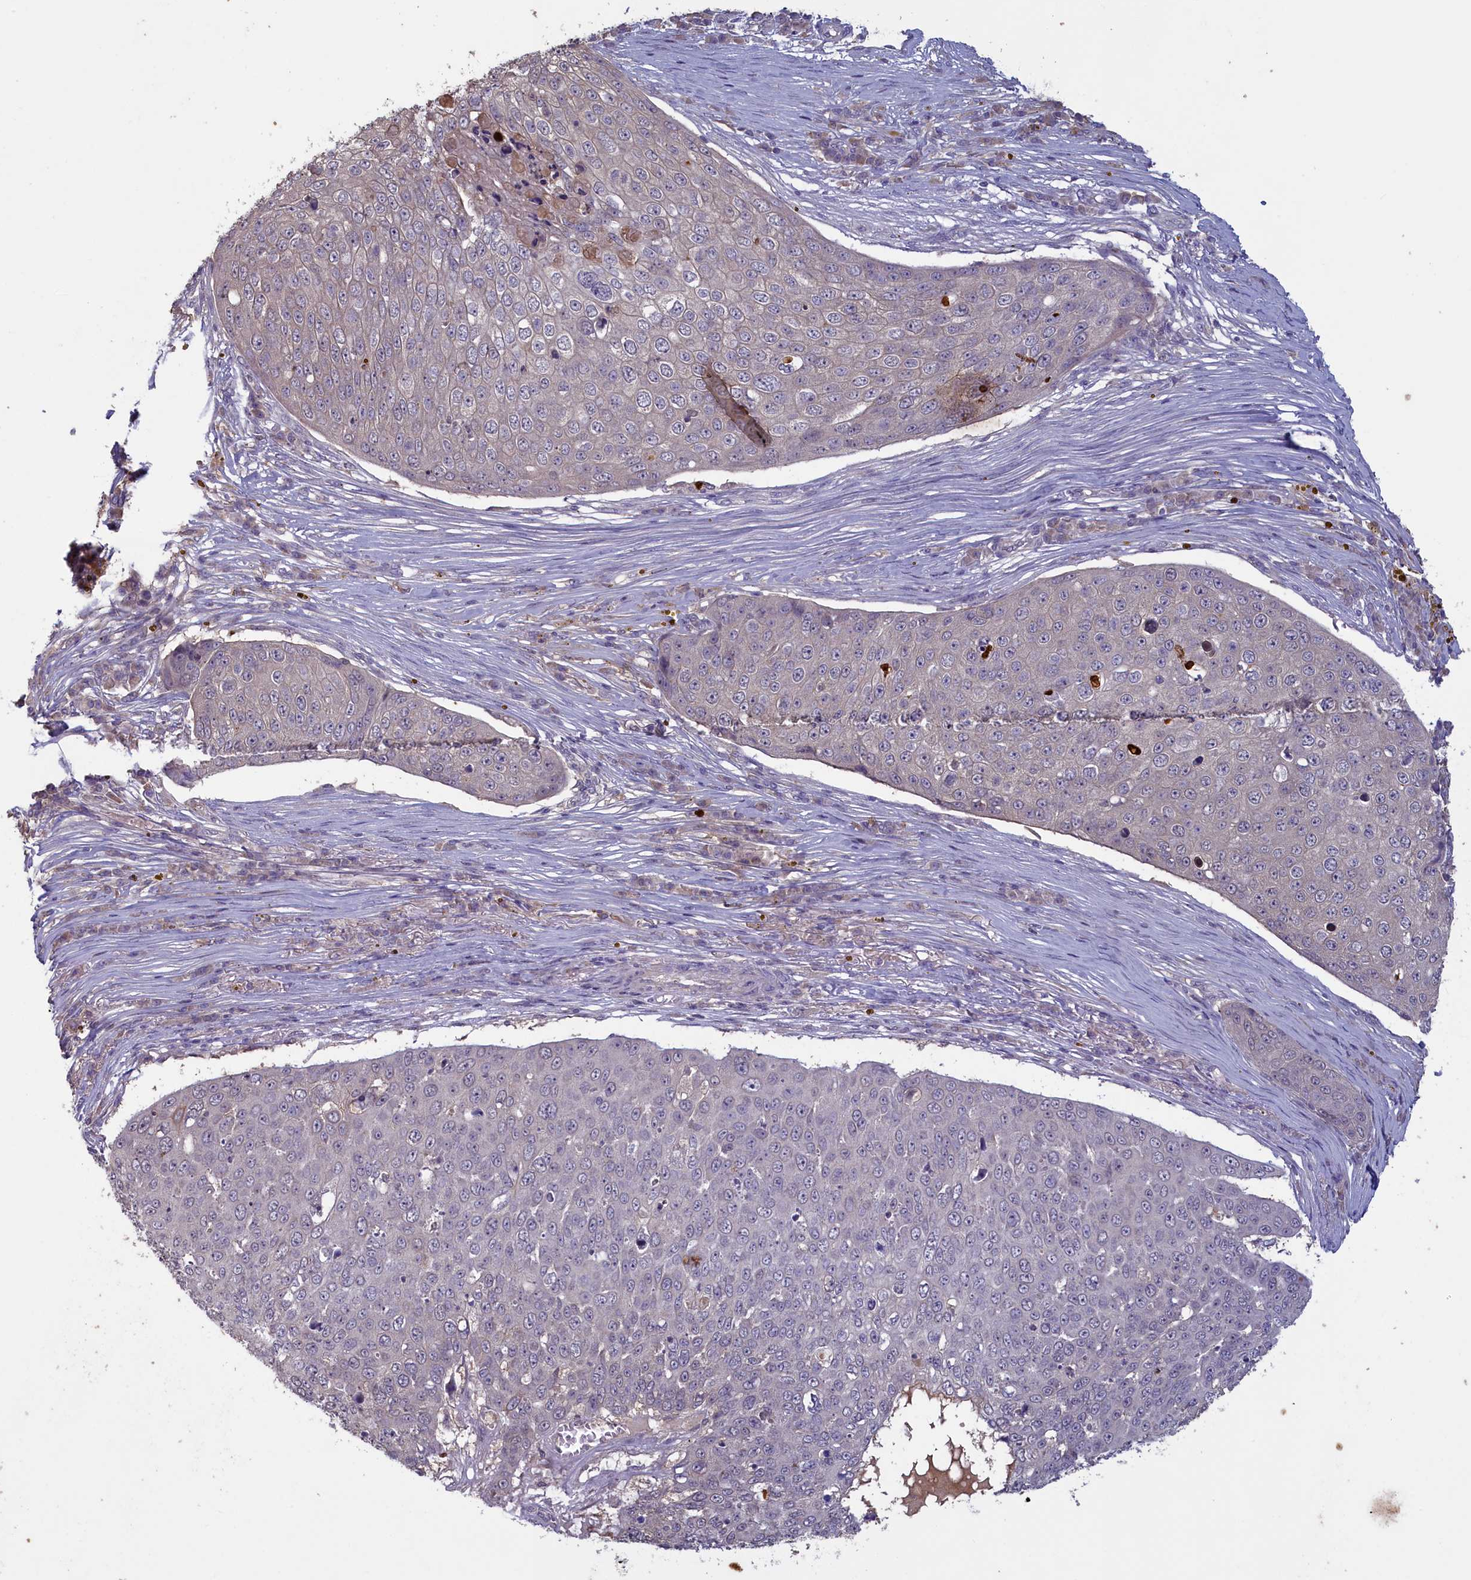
{"staining": {"intensity": "negative", "quantity": "none", "location": "none"}, "tissue": "skin cancer", "cell_type": "Tumor cells", "image_type": "cancer", "snomed": [{"axis": "morphology", "description": "Squamous cell carcinoma, NOS"}, {"axis": "topography", "description": "Skin"}], "caption": "Skin cancer (squamous cell carcinoma) was stained to show a protein in brown. There is no significant staining in tumor cells.", "gene": "ATF7IP2", "patient": {"sex": "male", "age": 71}}